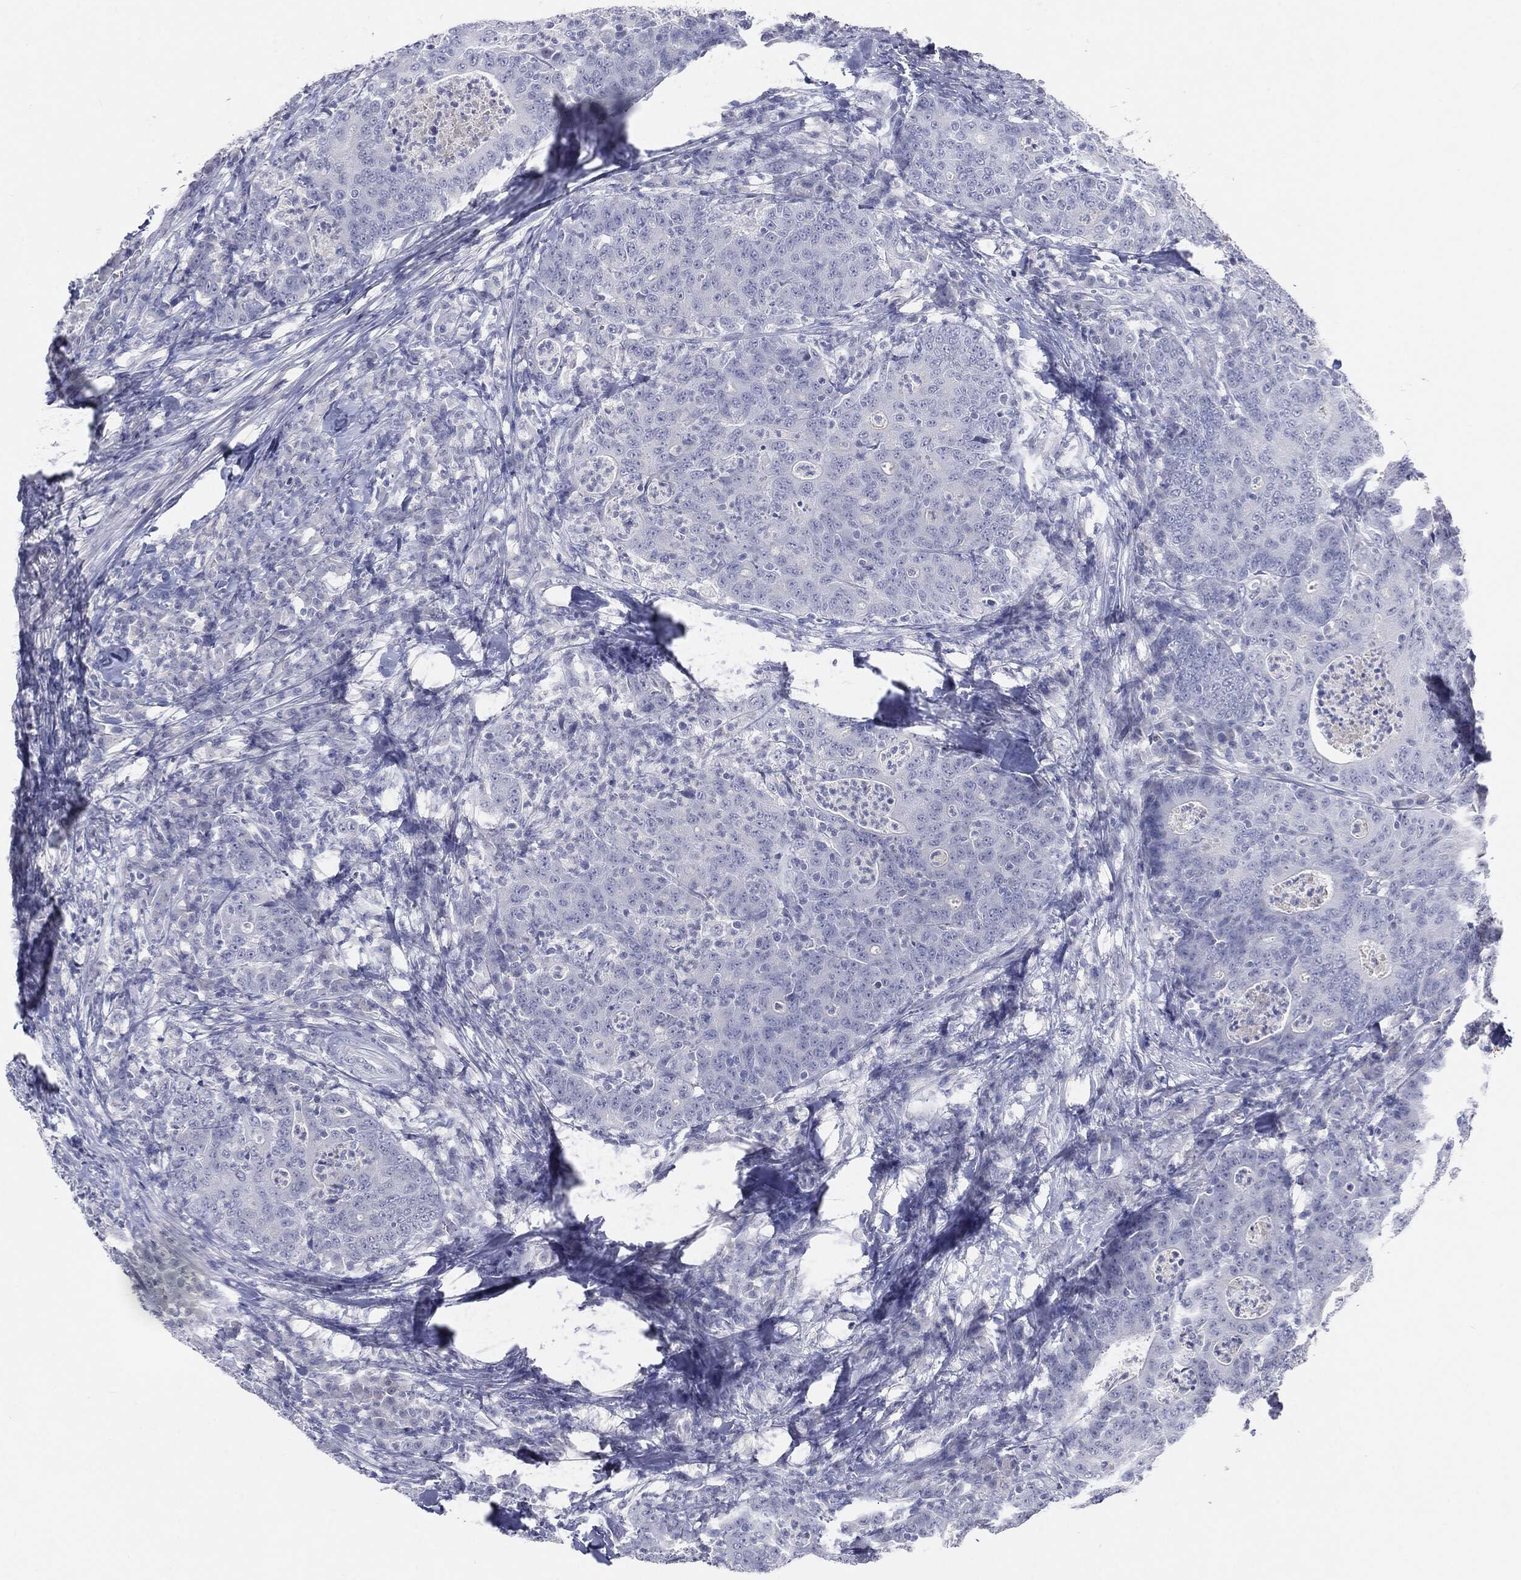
{"staining": {"intensity": "negative", "quantity": "none", "location": "none"}, "tissue": "colorectal cancer", "cell_type": "Tumor cells", "image_type": "cancer", "snomed": [{"axis": "morphology", "description": "Adenocarcinoma, NOS"}, {"axis": "topography", "description": "Colon"}], "caption": "Tumor cells show no significant positivity in colorectal adenocarcinoma. Brightfield microscopy of immunohistochemistry (IHC) stained with DAB (brown) and hematoxylin (blue), captured at high magnification.", "gene": "CGB1", "patient": {"sex": "male", "age": 70}}